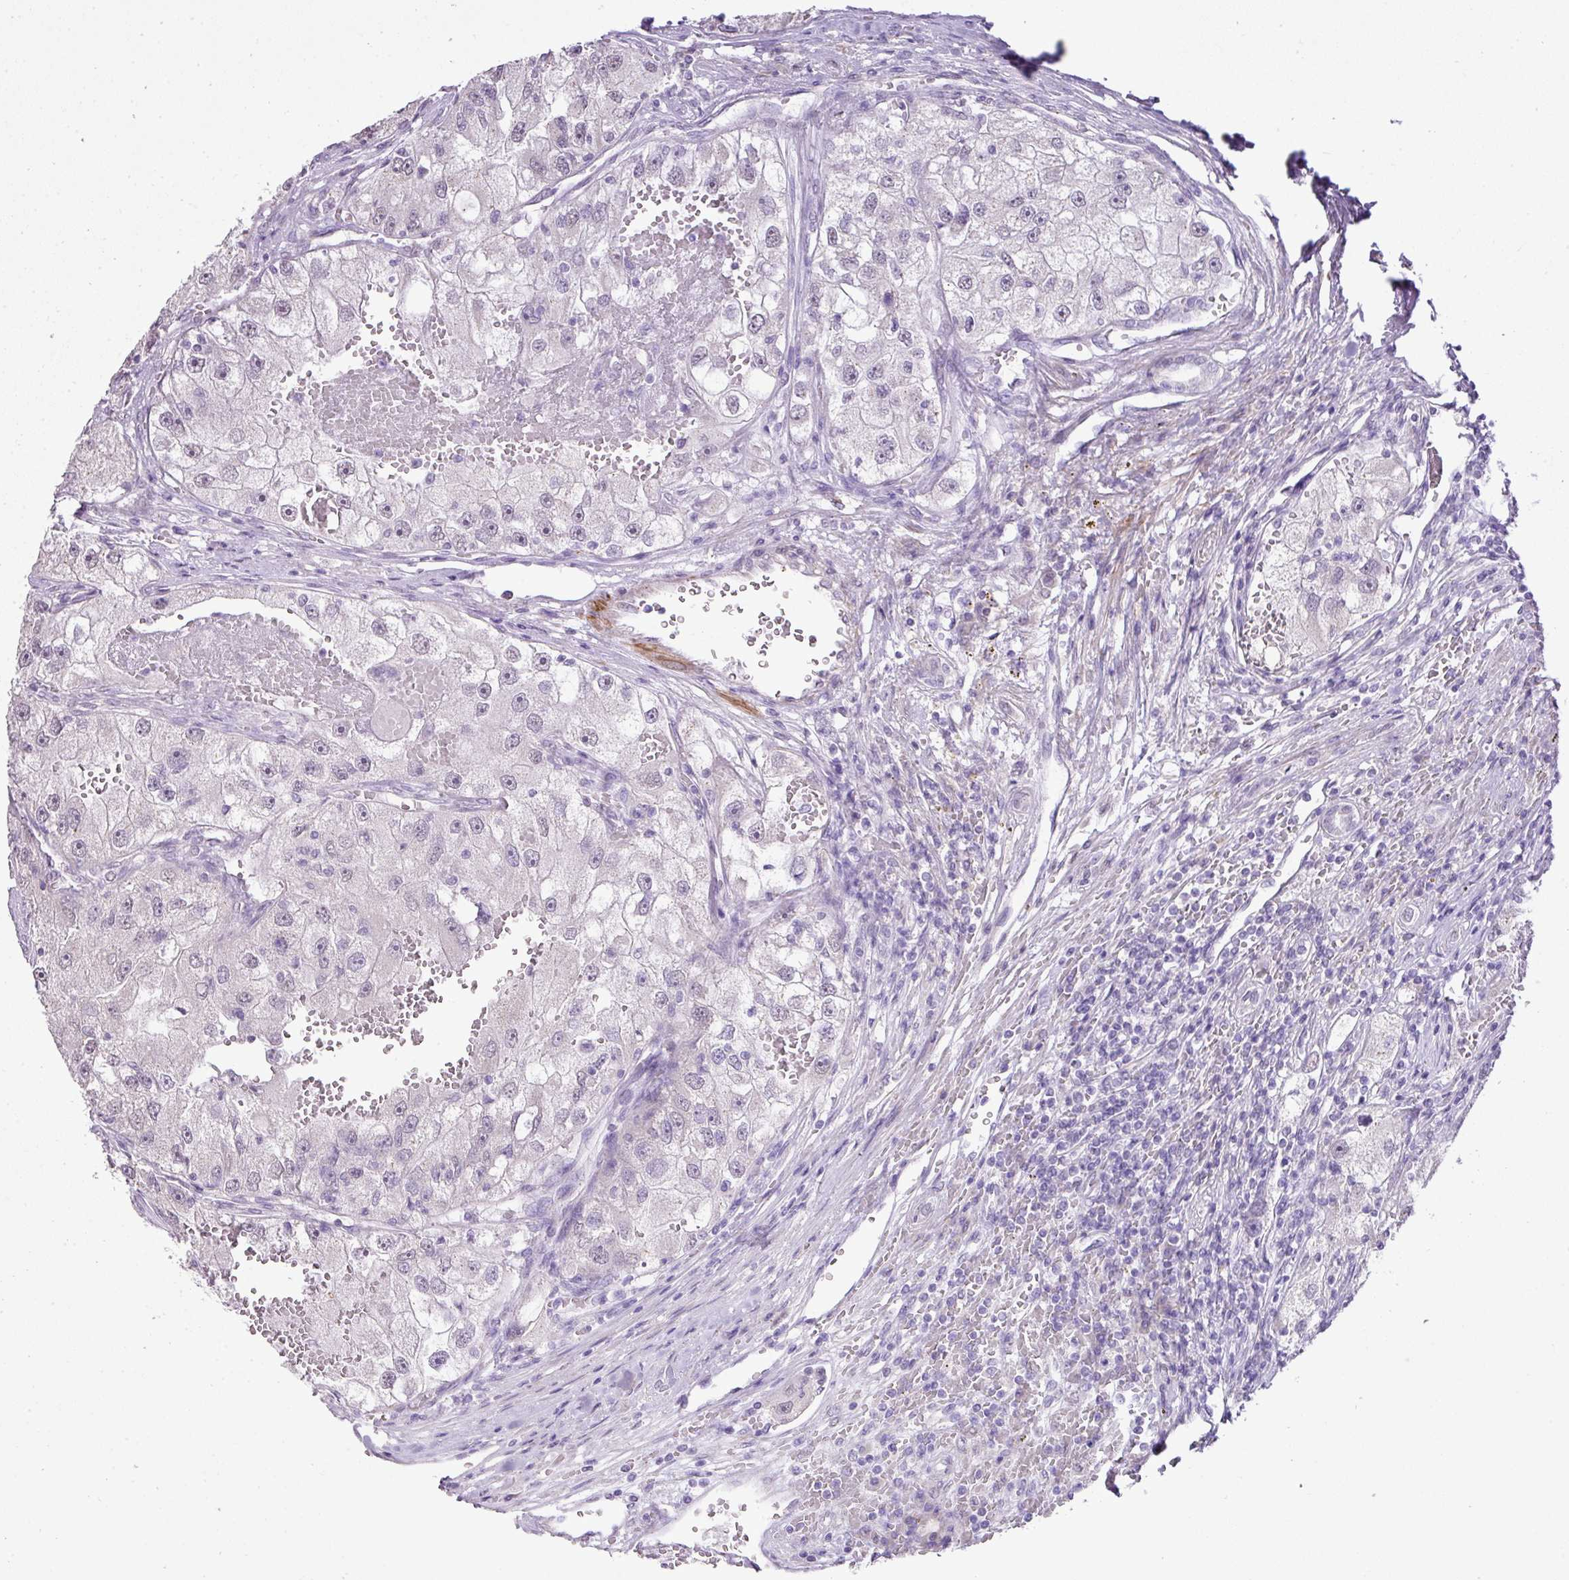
{"staining": {"intensity": "negative", "quantity": "none", "location": "none"}, "tissue": "renal cancer", "cell_type": "Tumor cells", "image_type": "cancer", "snomed": [{"axis": "morphology", "description": "Adenocarcinoma, NOS"}, {"axis": "topography", "description": "Kidney"}], "caption": "This is an immunohistochemistry histopathology image of human renal cancer. There is no staining in tumor cells.", "gene": "DIP2A", "patient": {"sex": "male", "age": 63}}